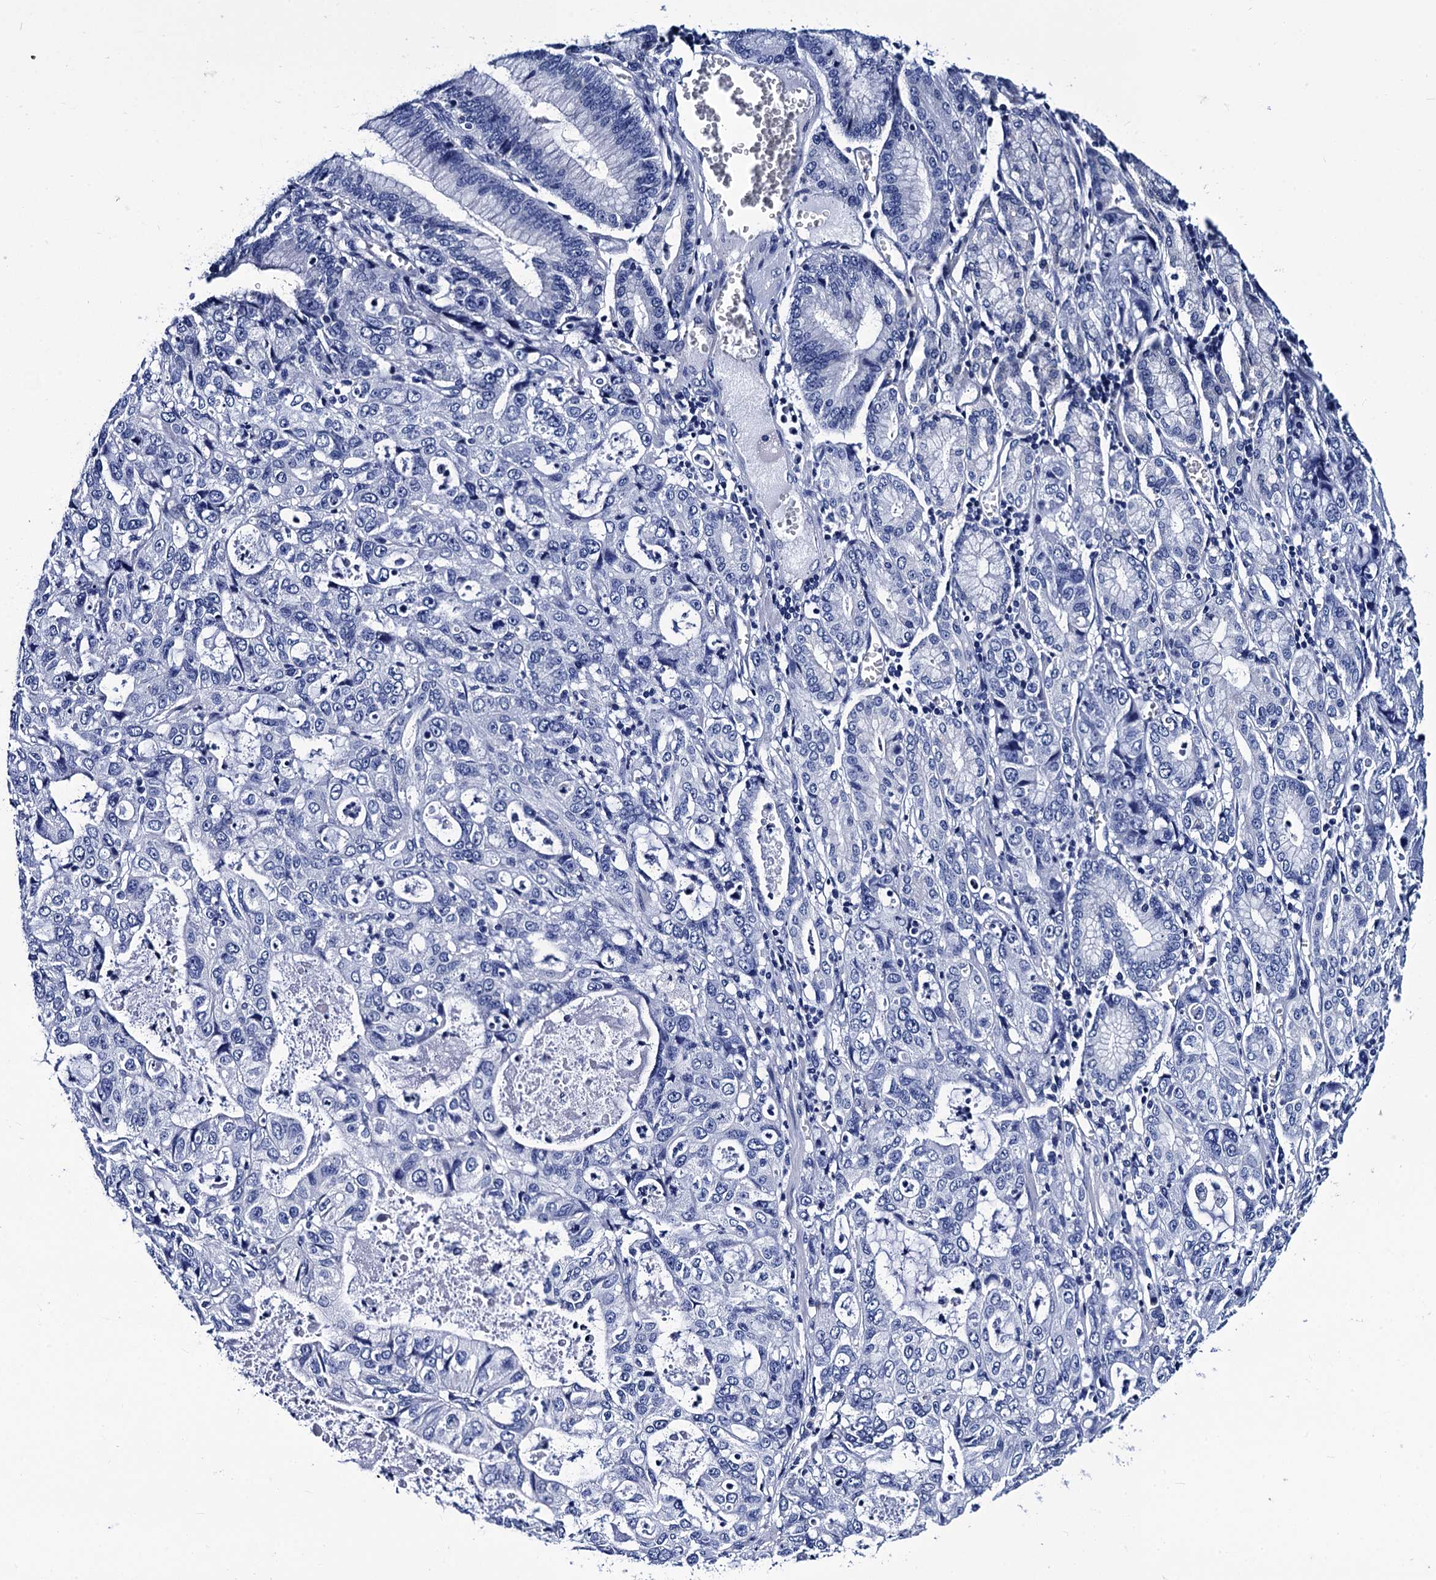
{"staining": {"intensity": "negative", "quantity": "none", "location": "none"}, "tissue": "stomach cancer", "cell_type": "Tumor cells", "image_type": "cancer", "snomed": [{"axis": "morphology", "description": "Adenocarcinoma, NOS"}, {"axis": "topography", "description": "Stomach, lower"}], "caption": "The IHC micrograph has no significant staining in tumor cells of stomach adenocarcinoma tissue.", "gene": "MYBPC3", "patient": {"sex": "female", "age": 43}}